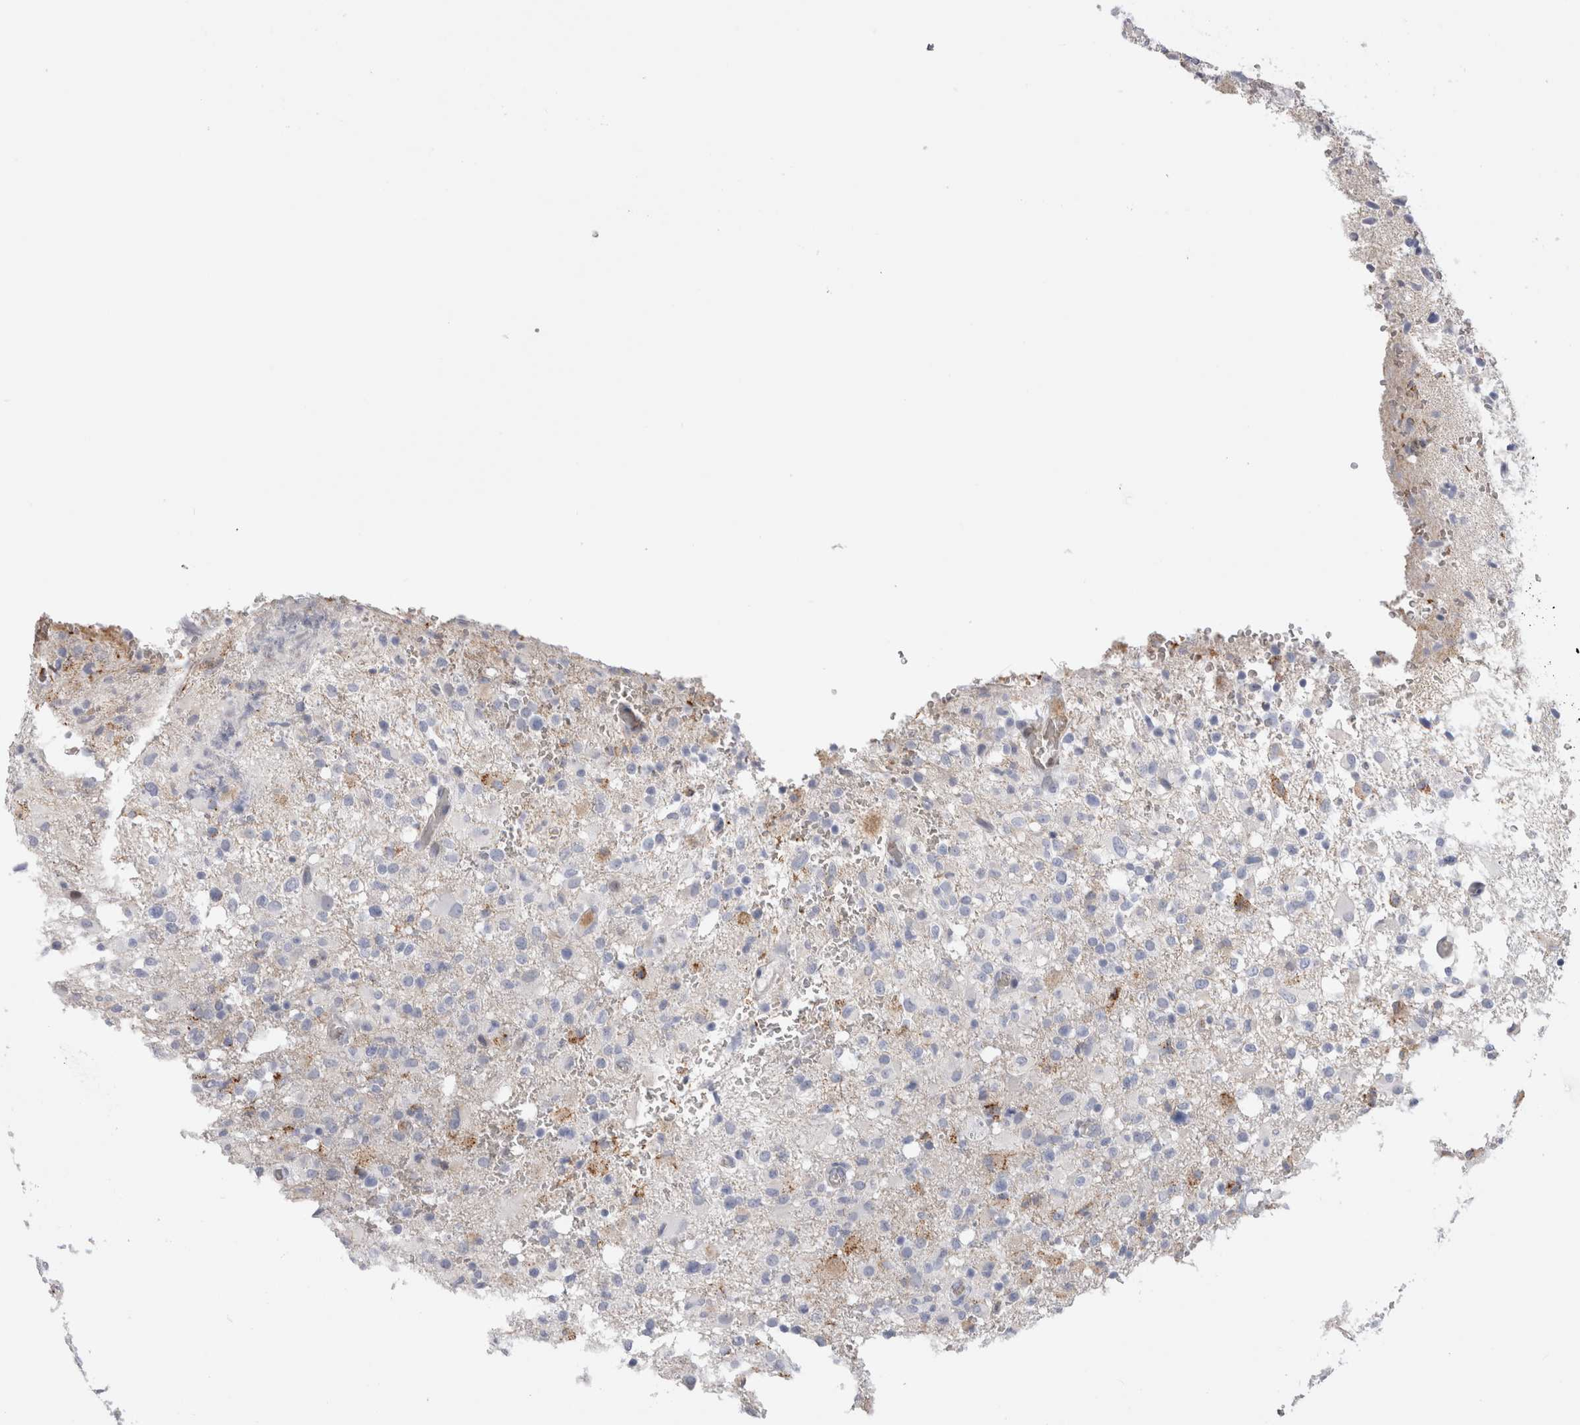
{"staining": {"intensity": "negative", "quantity": "none", "location": "none"}, "tissue": "glioma", "cell_type": "Tumor cells", "image_type": "cancer", "snomed": [{"axis": "morphology", "description": "Glioma, malignant, High grade"}, {"axis": "topography", "description": "Brain"}], "caption": "Tumor cells are negative for brown protein staining in malignant glioma (high-grade).", "gene": "DMTN", "patient": {"sex": "female", "age": 57}}